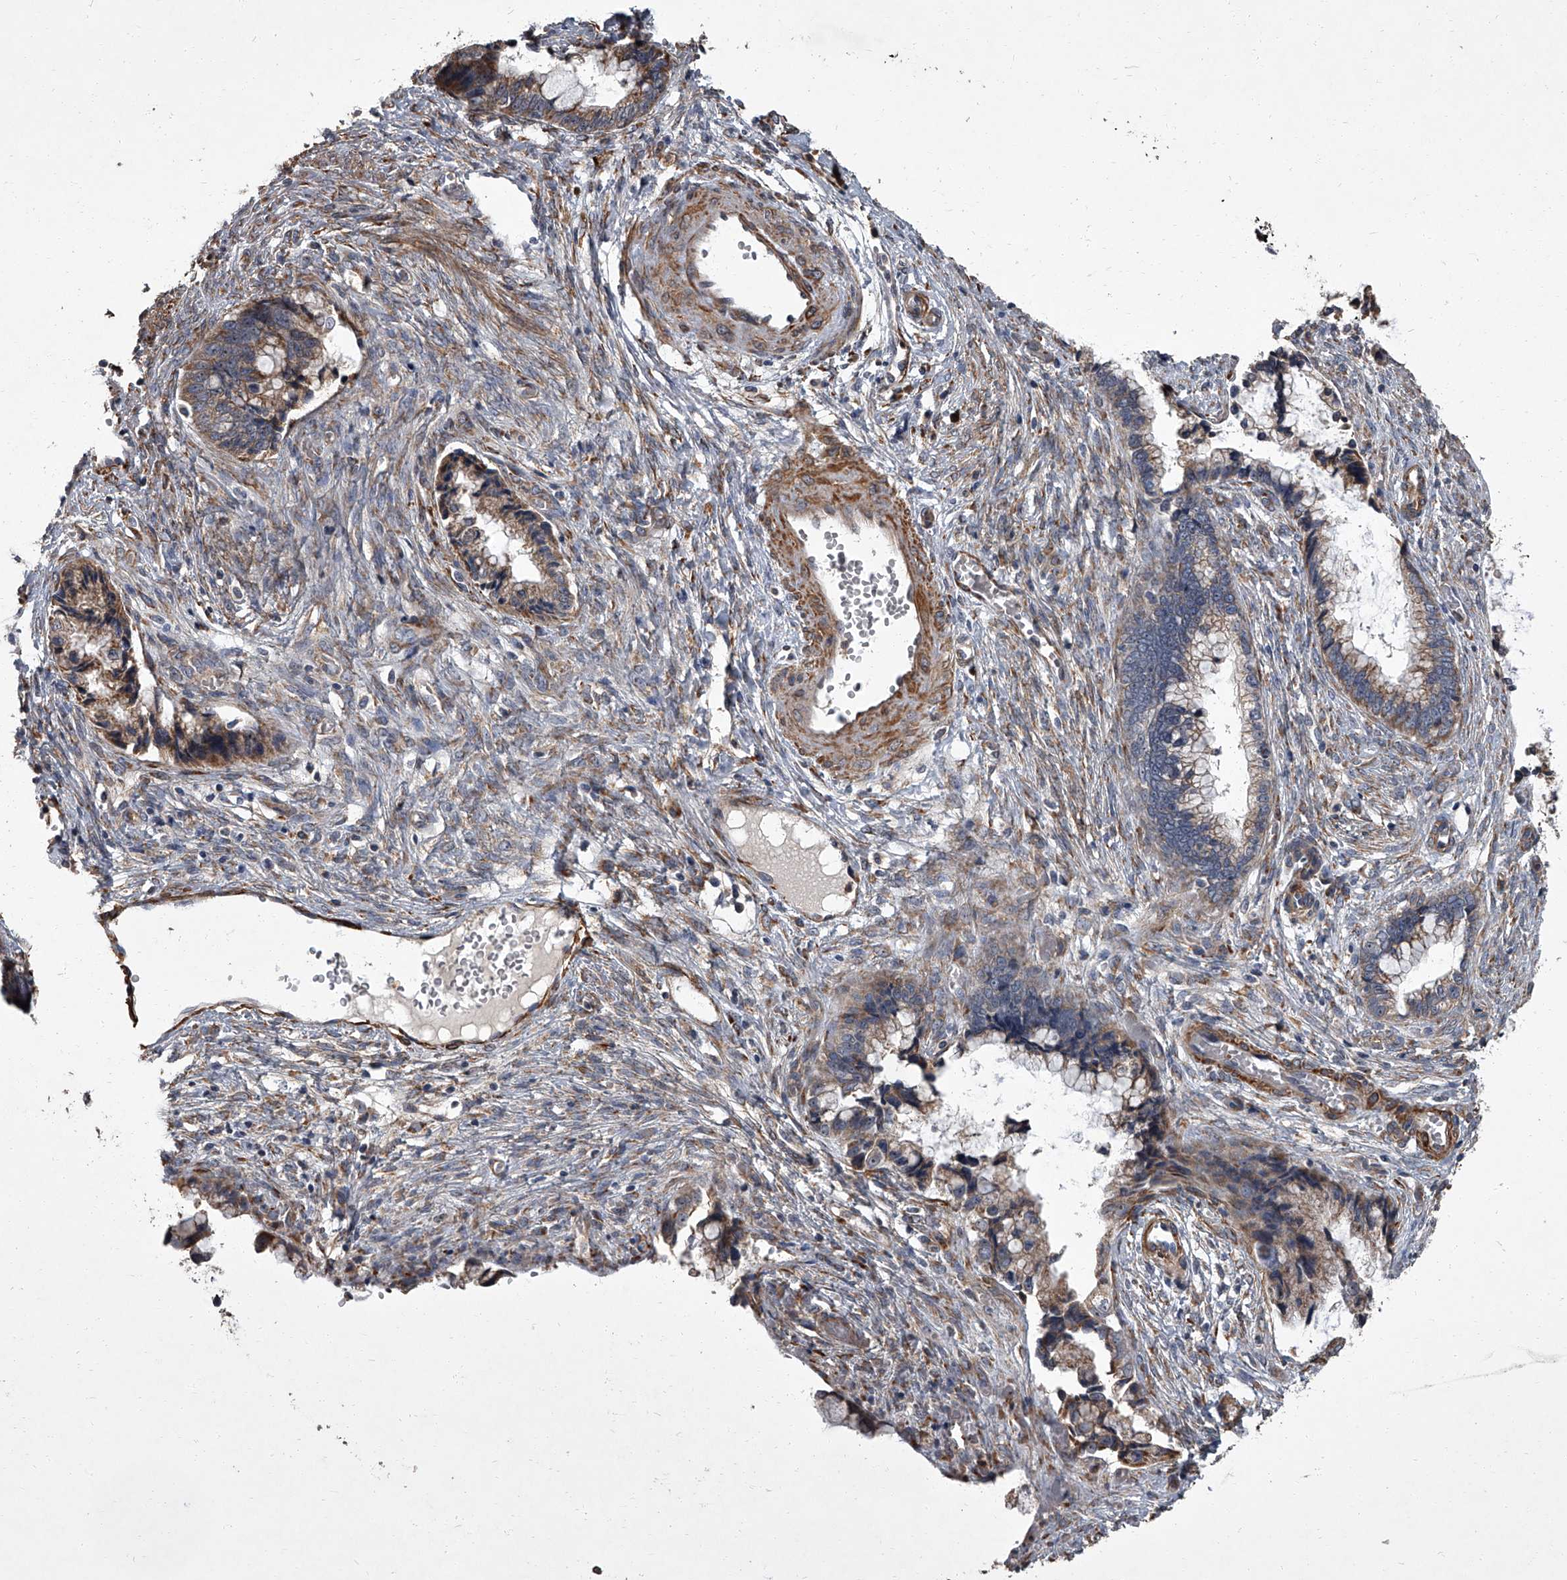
{"staining": {"intensity": "moderate", "quantity": "25%-75%", "location": "cytoplasmic/membranous"}, "tissue": "cervical cancer", "cell_type": "Tumor cells", "image_type": "cancer", "snomed": [{"axis": "morphology", "description": "Adenocarcinoma, NOS"}, {"axis": "topography", "description": "Cervix"}], "caption": "Protein expression analysis of cervical adenocarcinoma demonstrates moderate cytoplasmic/membranous positivity in approximately 25%-75% of tumor cells.", "gene": "SIRT4", "patient": {"sex": "female", "age": 44}}